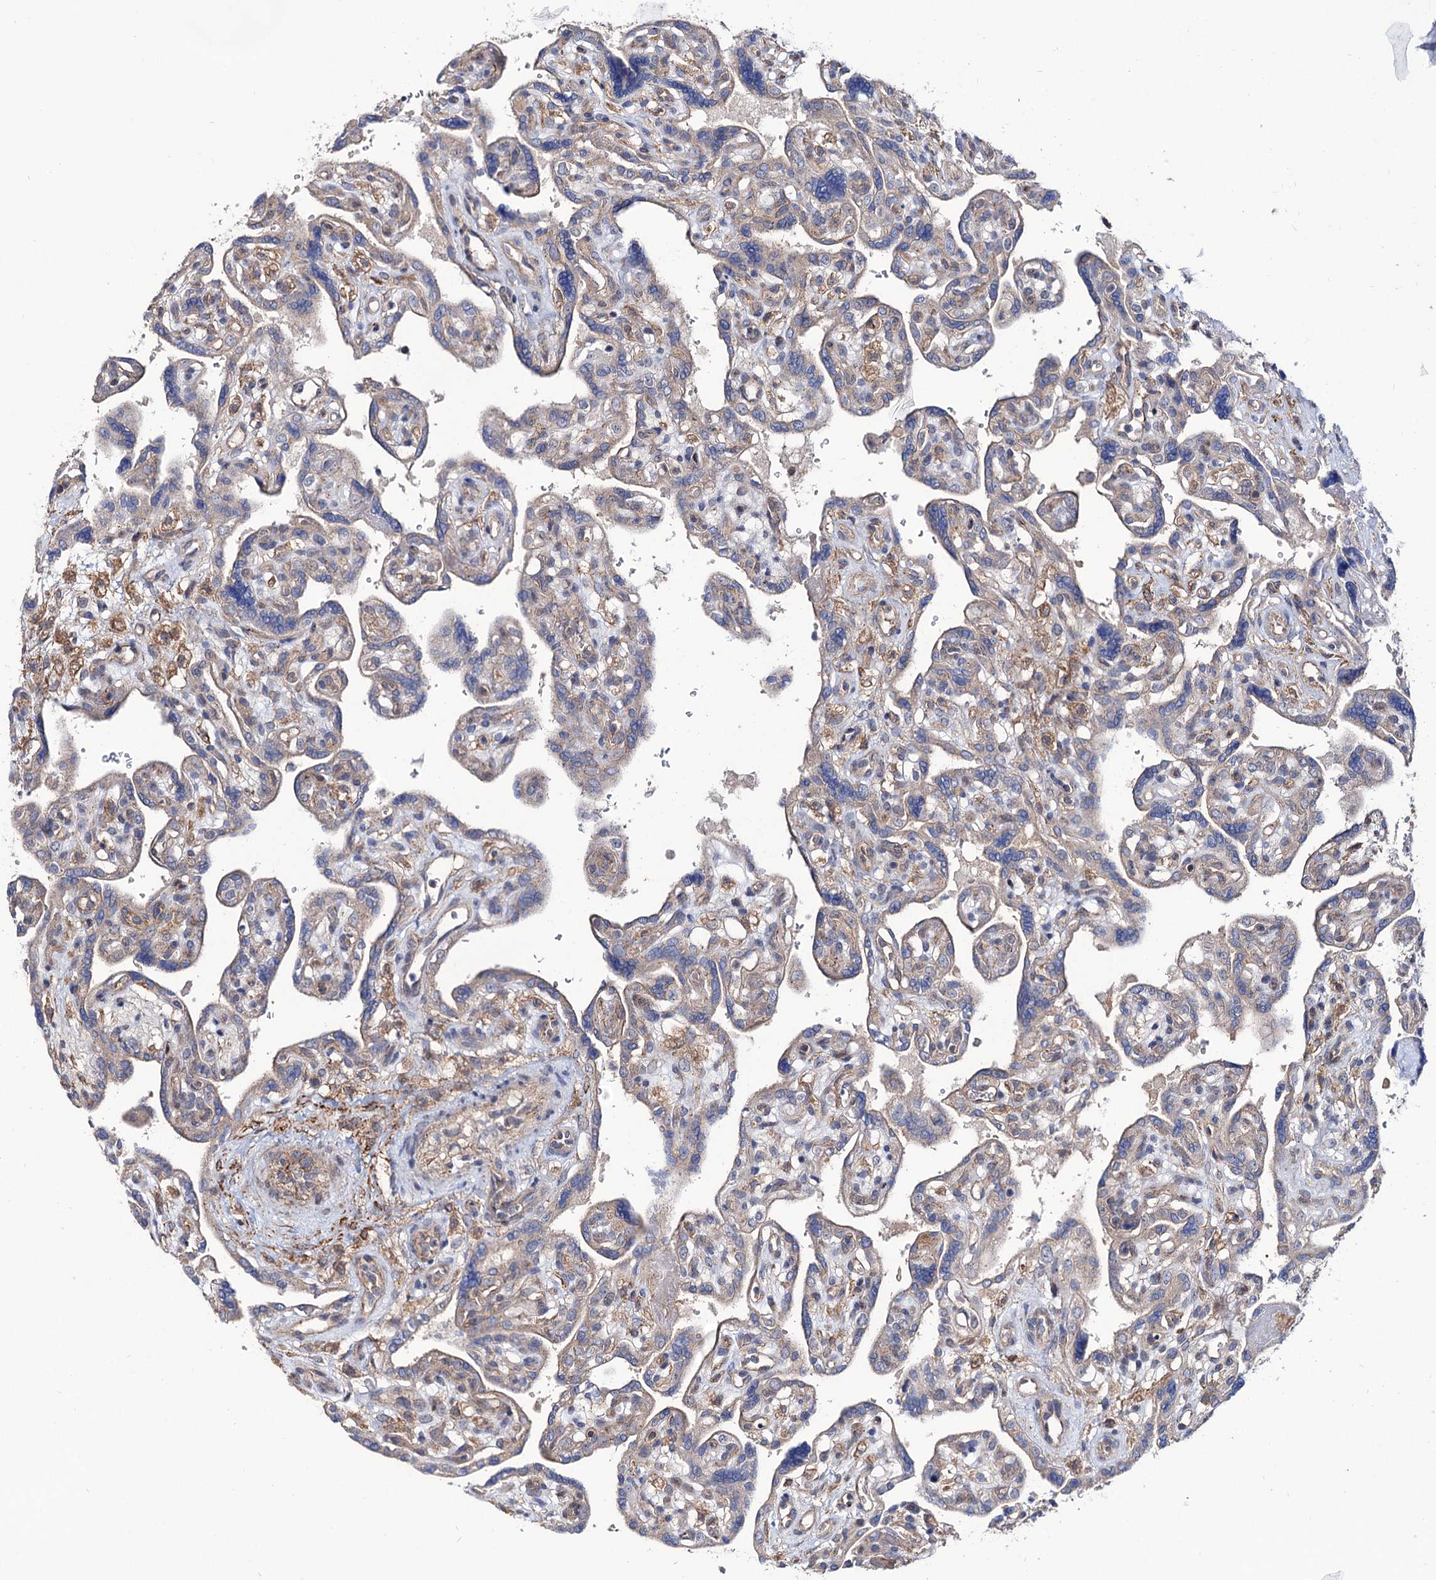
{"staining": {"intensity": "moderate", "quantity": "25%-75%", "location": "cytoplasmic/membranous"}, "tissue": "placenta", "cell_type": "Trophoblastic cells", "image_type": "normal", "snomed": [{"axis": "morphology", "description": "Normal tissue, NOS"}, {"axis": "topography", "description": "Placenta"}], "caption": "Moderate cytoplasmic/membranous expression is present in about 25%-75% of trophoblastic cells in normal placenta. The protein is stained brown, and the nuclei are stained in blue (DAB IHC with brightfield microscopy, high magnification).", "gene": "SEC24A", "patient": {"sex": "female", "age": 39}}